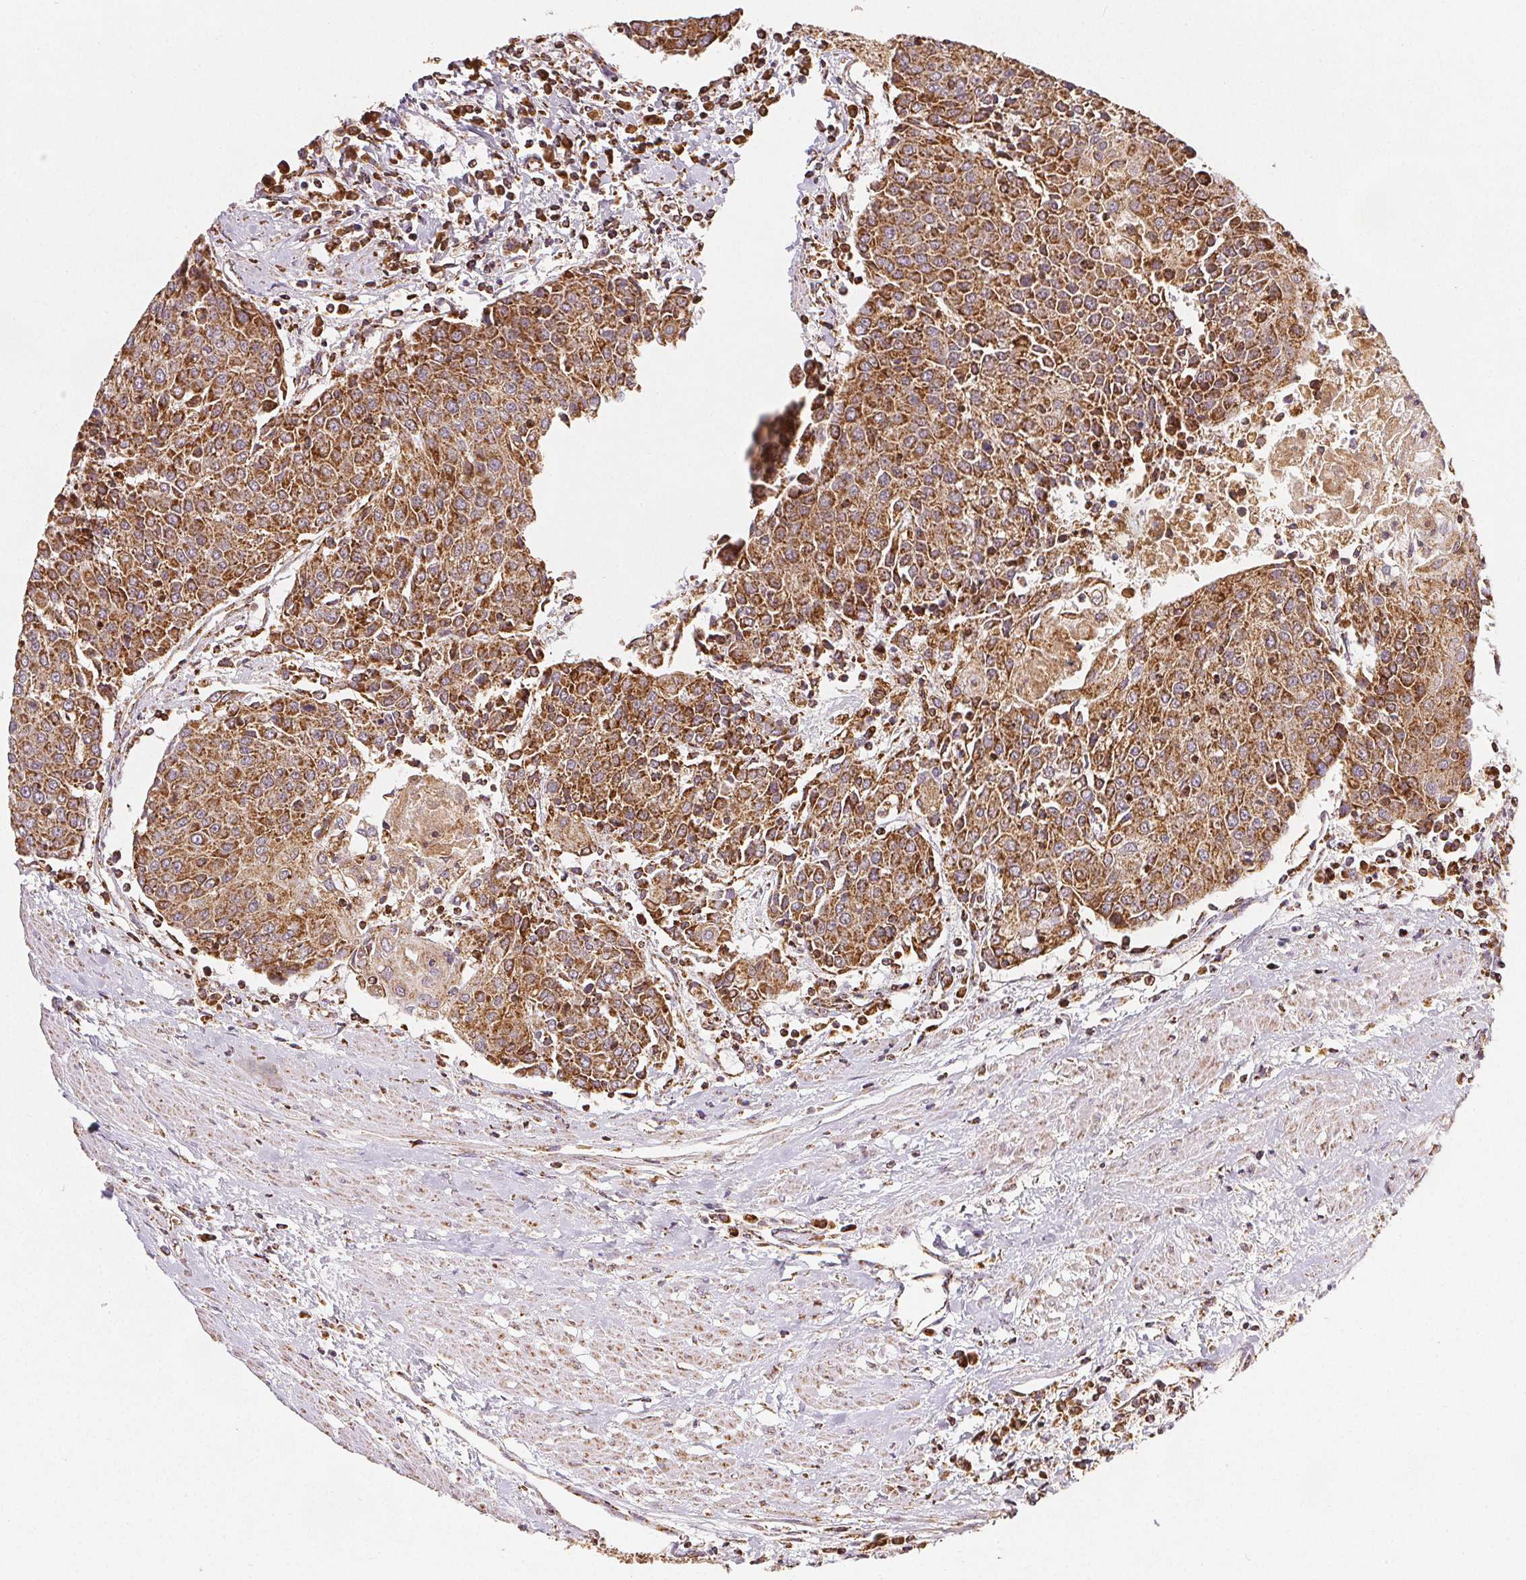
{"staining": {"intensity": "moderate", "quantity": ">75%", "location": "cytoplasmic/membranous"}, "tissue": "urothelial cancer", "cell_type": "Tumor cells", "image_type": "cancer", "snomed": [{"axis": "morphology", "description": "Urothelial carcinoma, High grade"}, {"axis": "topography", "description": "Urinary bladder"}], "caption": "Protein staining exhibits moderate cytoplasmic/membranous positivity in about >75% of tumor cells in urothelial cancer.", "gene": "SDHB", "patient": {"sex": "female", "age": 85}}